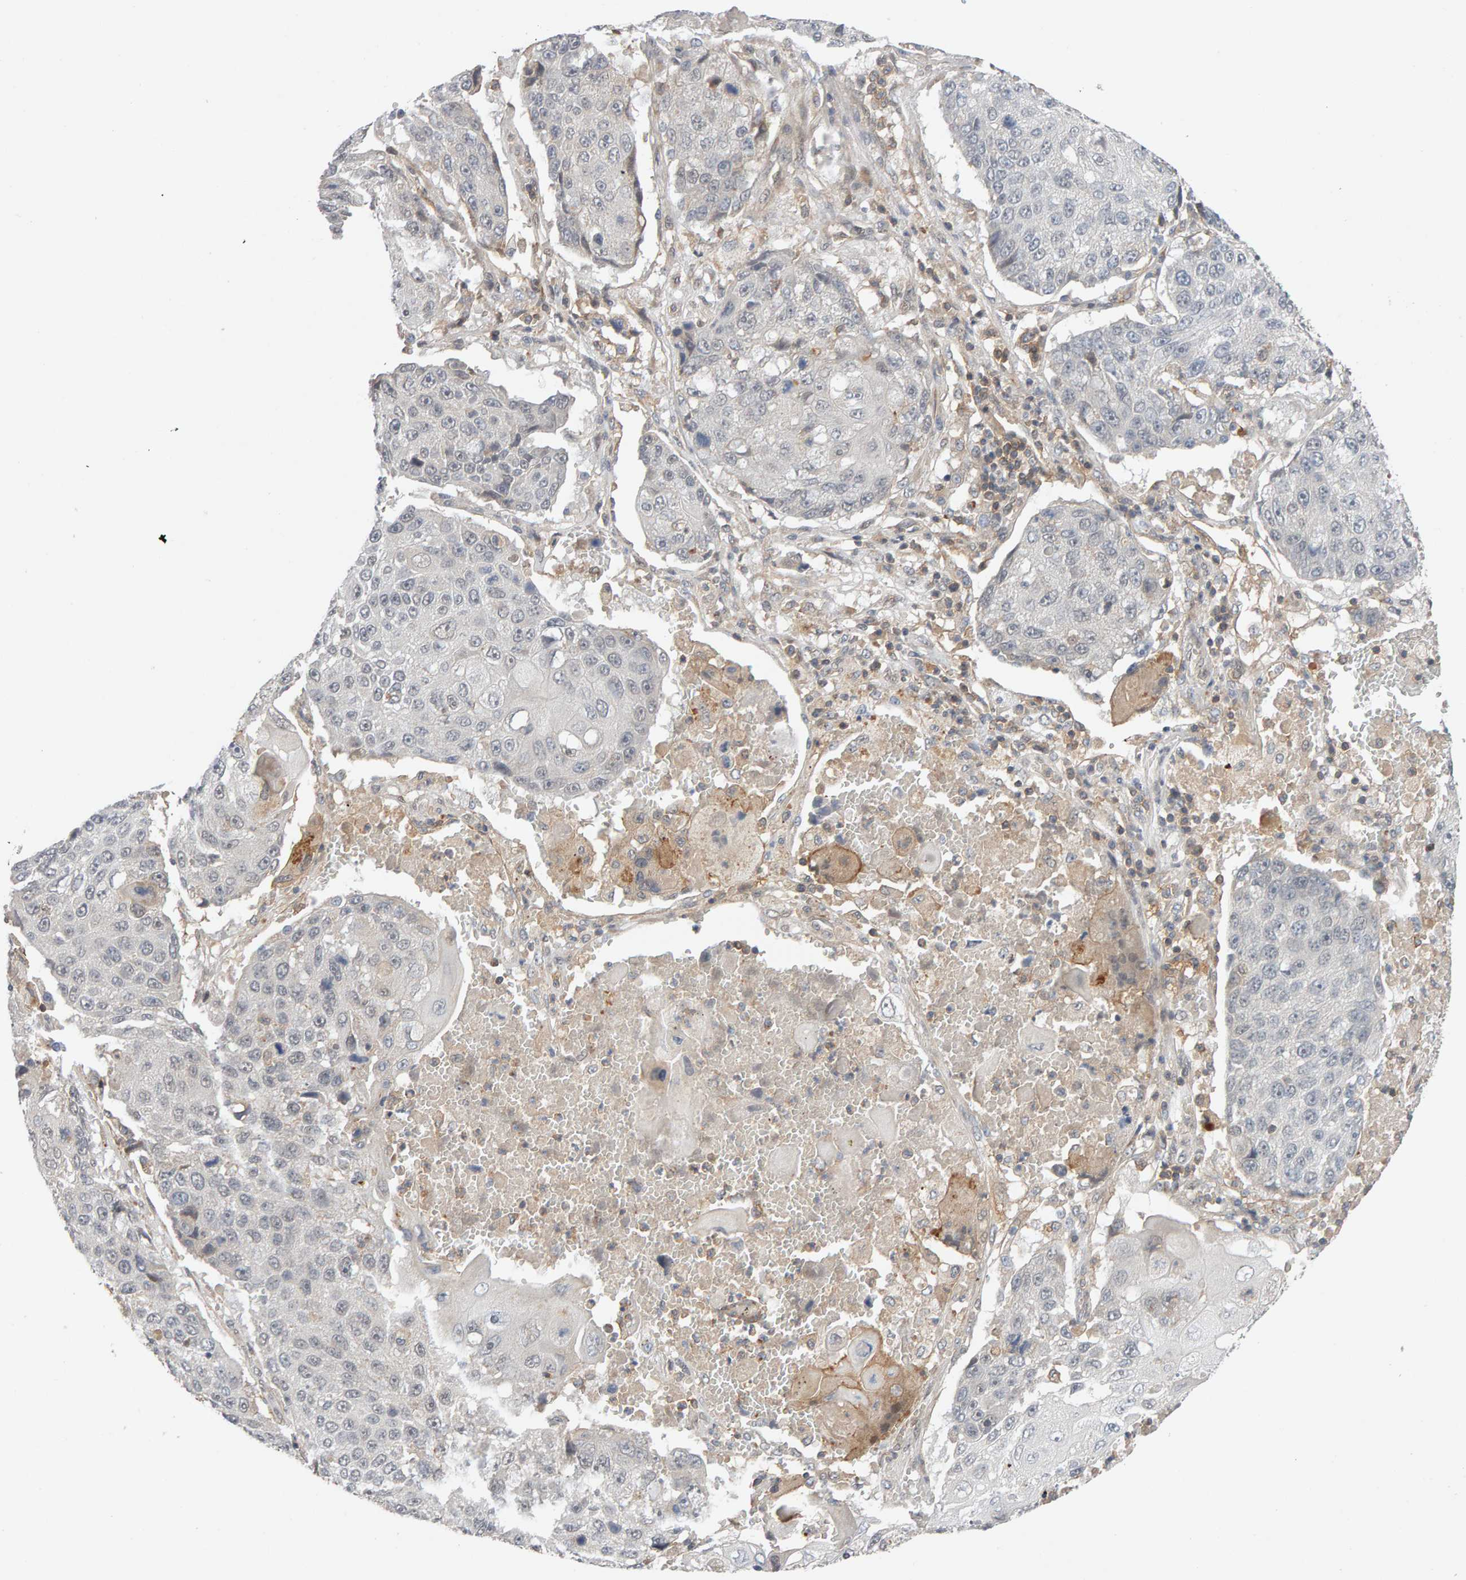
{"staining": {"intensity": "negative", "quantity": "none", "location": "none"}, "tissue": "lung cancer", "cell_type": "Tumor cells", "image_type": "cancer", "snomed": [{"axis": "morphology", "description": "Squamous cell carcinoma, NOS"}, {"axis": "topography", "description": "Lung"}], "caption": "This micrograph is of lung cancer stained with immunohistochemistry to label a protein in brown with the nuclei are counter-stained blue. There is no expression in tumor cells.", "gene": "NUDCD1", "patient": {"sex": "male", "age": 61}}